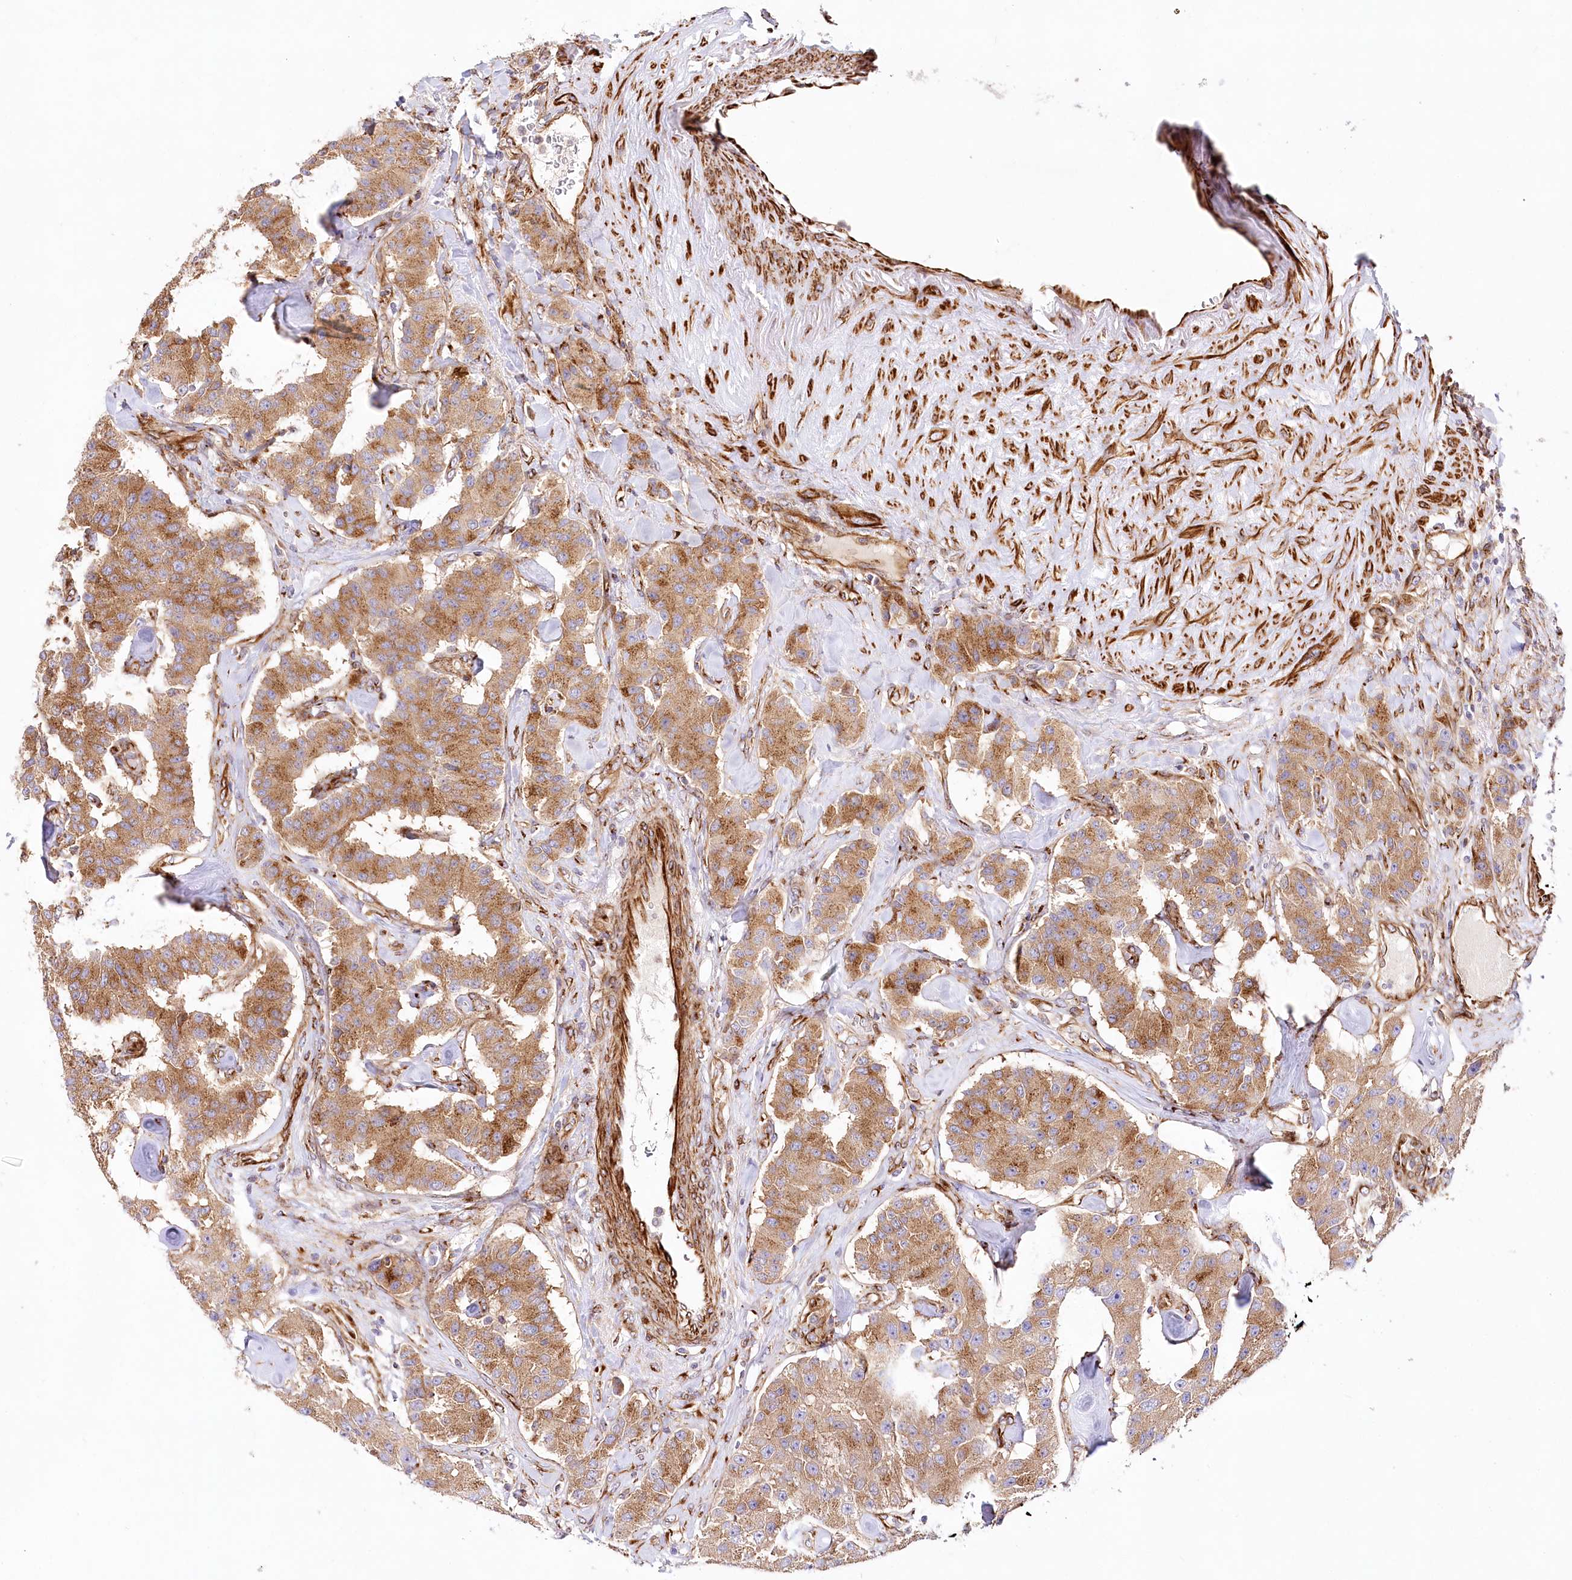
{"staining": {"intensity": "moderate", "quantity": ">75%", "location": "cytoplasmic/membranous"}, "tissue": "carcinoid", "cell_type": "Tumor cells", "image_type": "cancer", "snomed": [{"axis": "morphology", "description": "Carcinoid, malignant, NOS"}, {"axis": "topography", "description": "Pancreas"}], "caption": "A photomicrograph of carcinoid stained for a protein demonstrates moderate cytoplasmic/membranous brown staining in tumor cells.", "gene": "ABRAXAS2", "patient": {"sex": "male", "age": 41}}